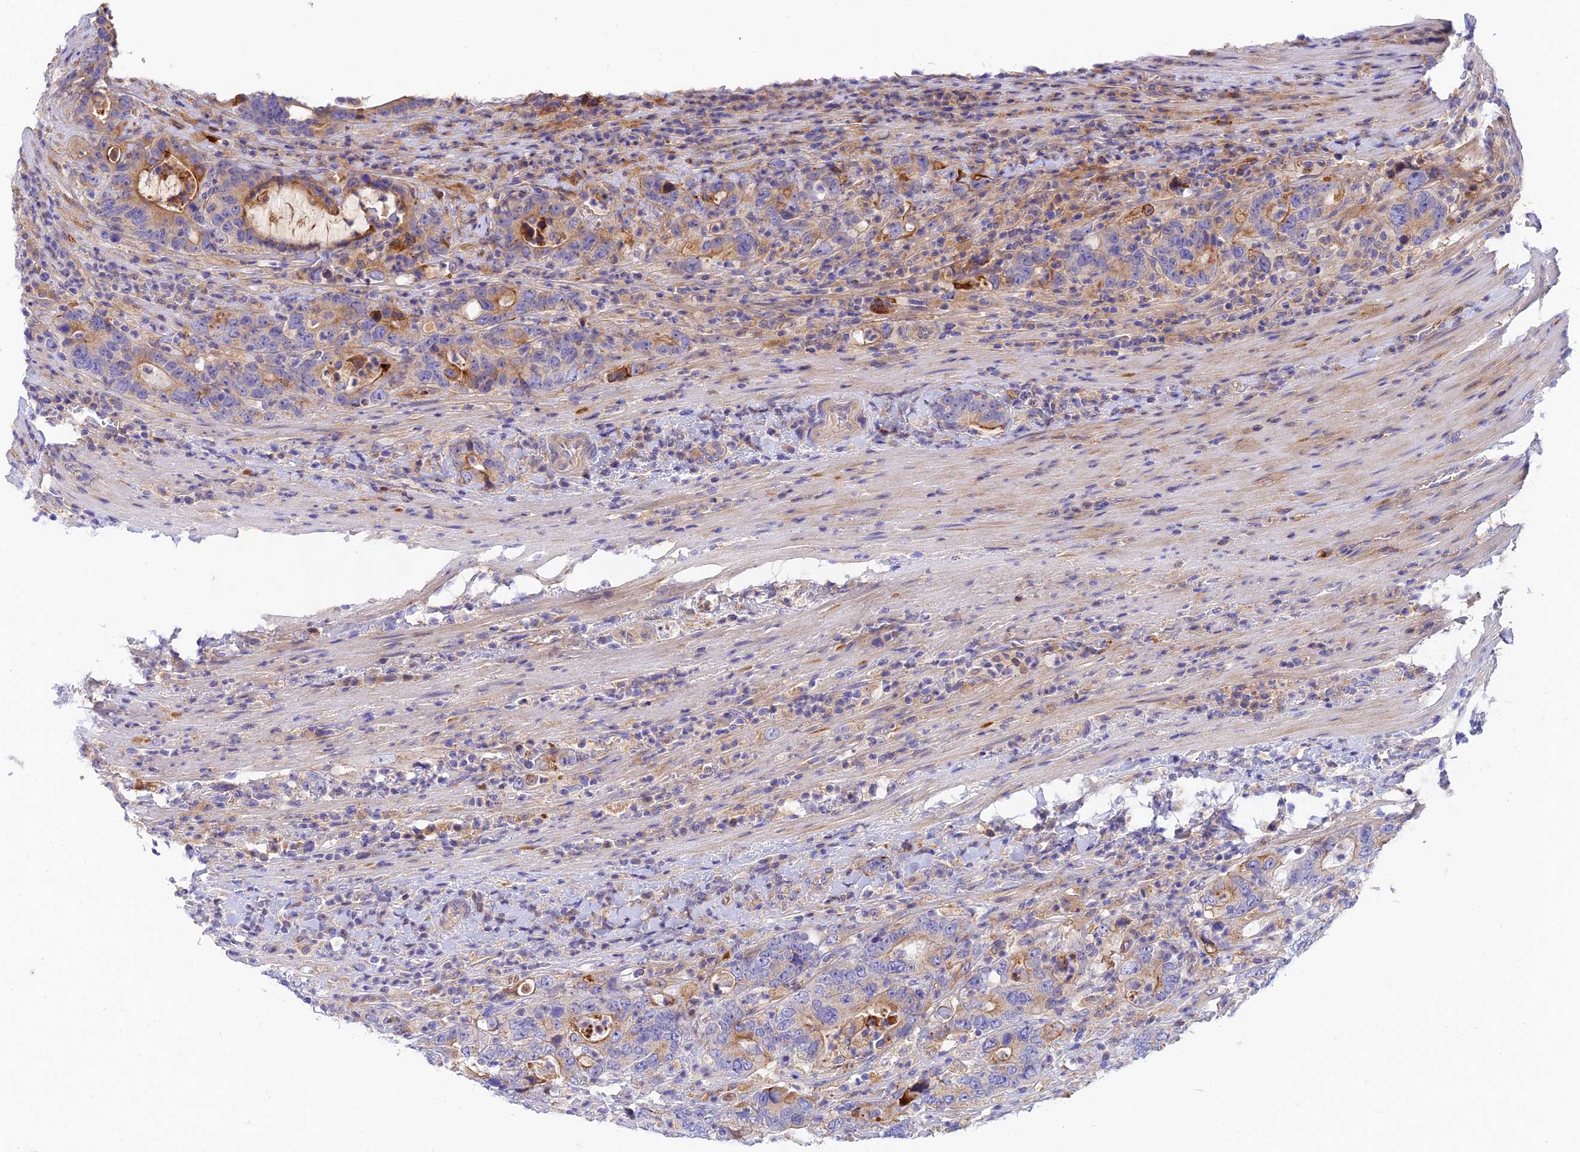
{"staining": {"intensity": "moderate", "quantity": "25%-75%", "location": "cytoplasmic/membranous"}, "tissue": "colorectal cancer", "cell_type": "Tumor cells", "image_type": "cancer", "snomed": [{"axis": "morphology", "description": "Adenocarcinoma, NOS"}, {"axis": "topography", "description": "Colon"}], "caption": "Immunohistochemistry (IHC) of adenocarcinoma (colorectal) shows medium levels of moderate cytoplasmic/membranous positivity in approximately 25%-75% of tumor cells. (Stains: DAB in brown, nuclei in blue, Microscopy: brightfield microscopy at high magnification).", "gene": "MROH1", "patient": {"sex": "female", "age": 75}}